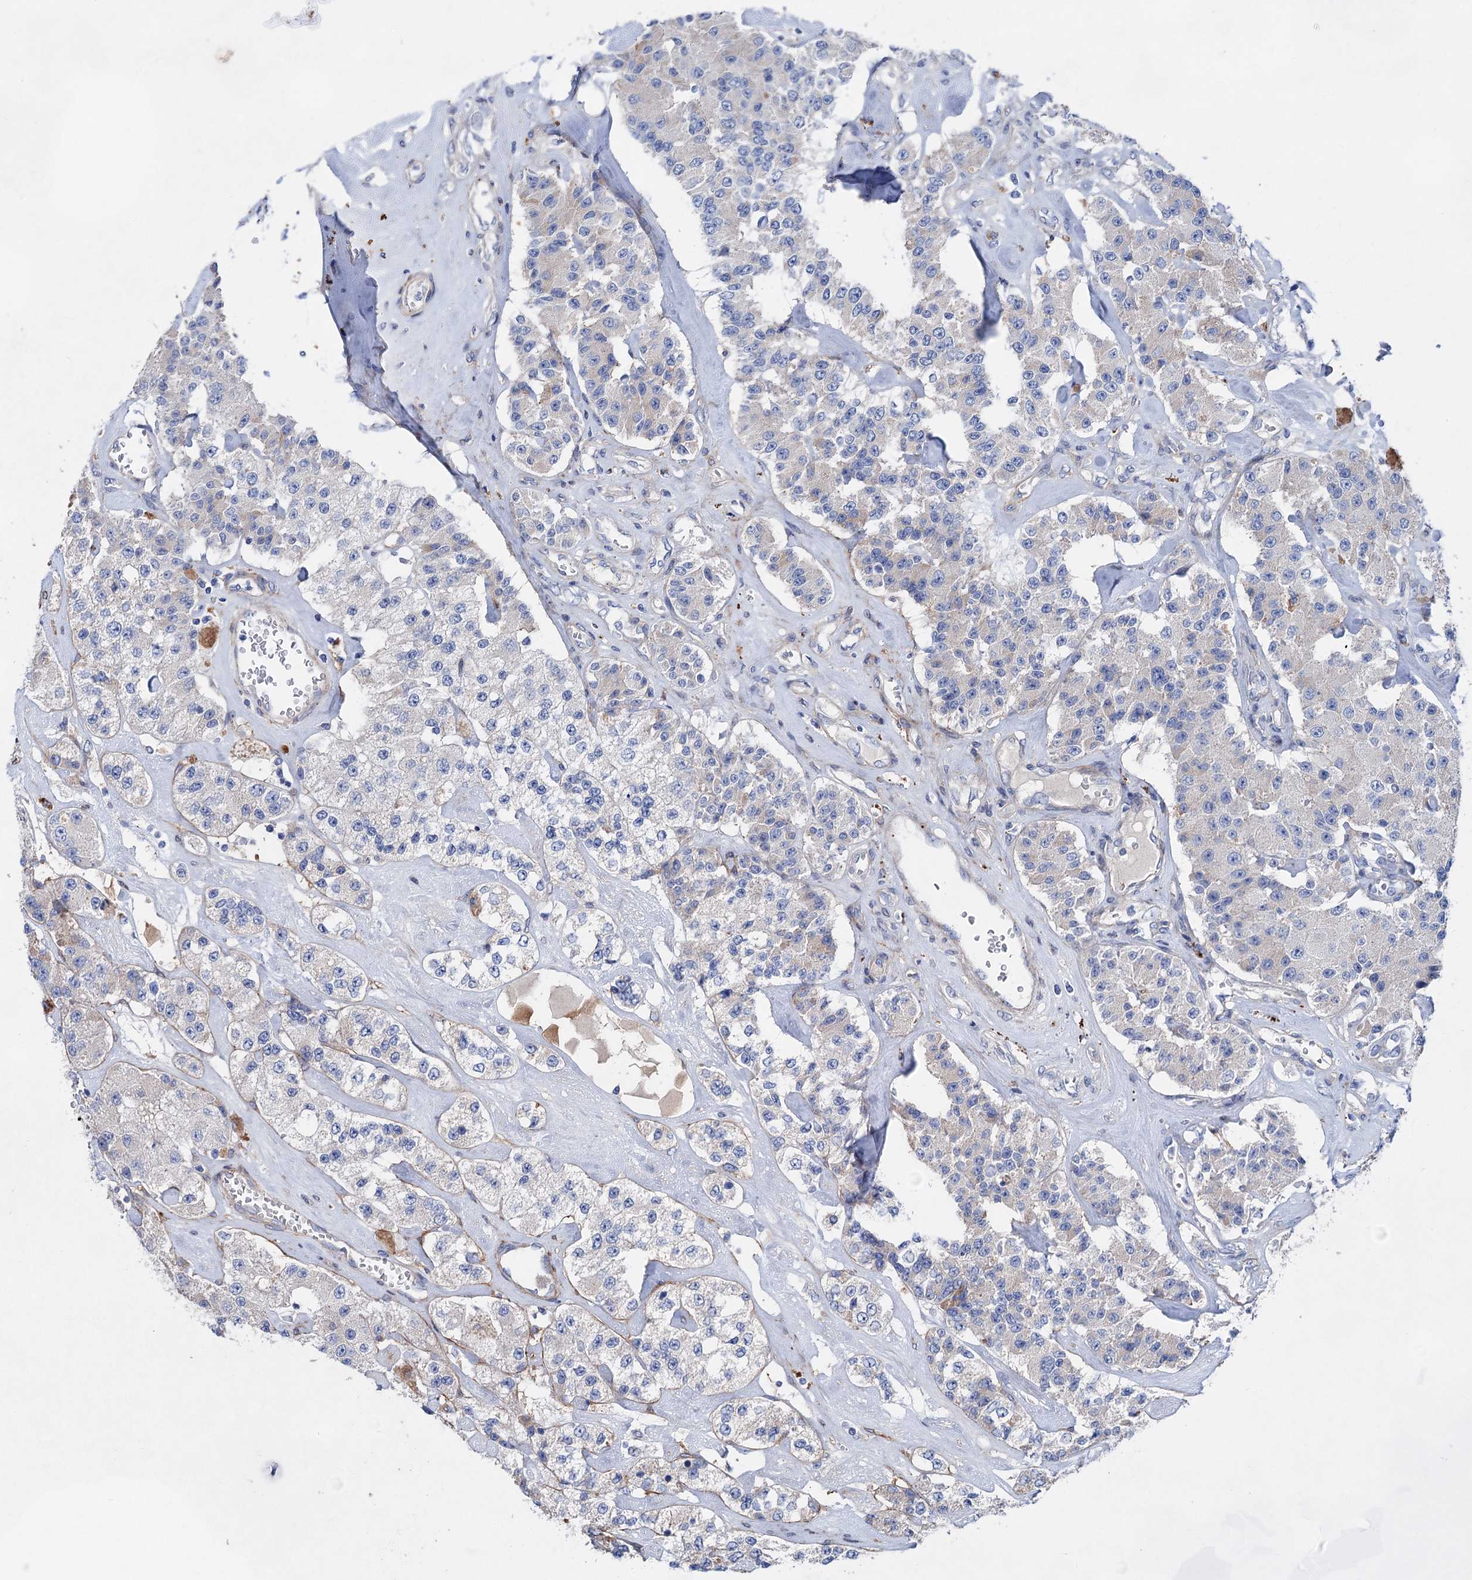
{"staining": {"intensity": "negative", "quantity": "none", "location": "none"}, "tissue": "carcinoid", "cell_type": "Tumor cells", "image_type": "cancer", "snomed": [{"axis": "morphology", "description": "Carcinoid, malignant, NOS"}, {"axis": "topography", "description": "Pancreas"}], "caption": "This is a histopathology image of immunohistochemistry staining of carcinoid (malignant), which shows no expression in tumor cells.", "gene": "GPR155", "patient": {"sex": "male", "age": 41}}